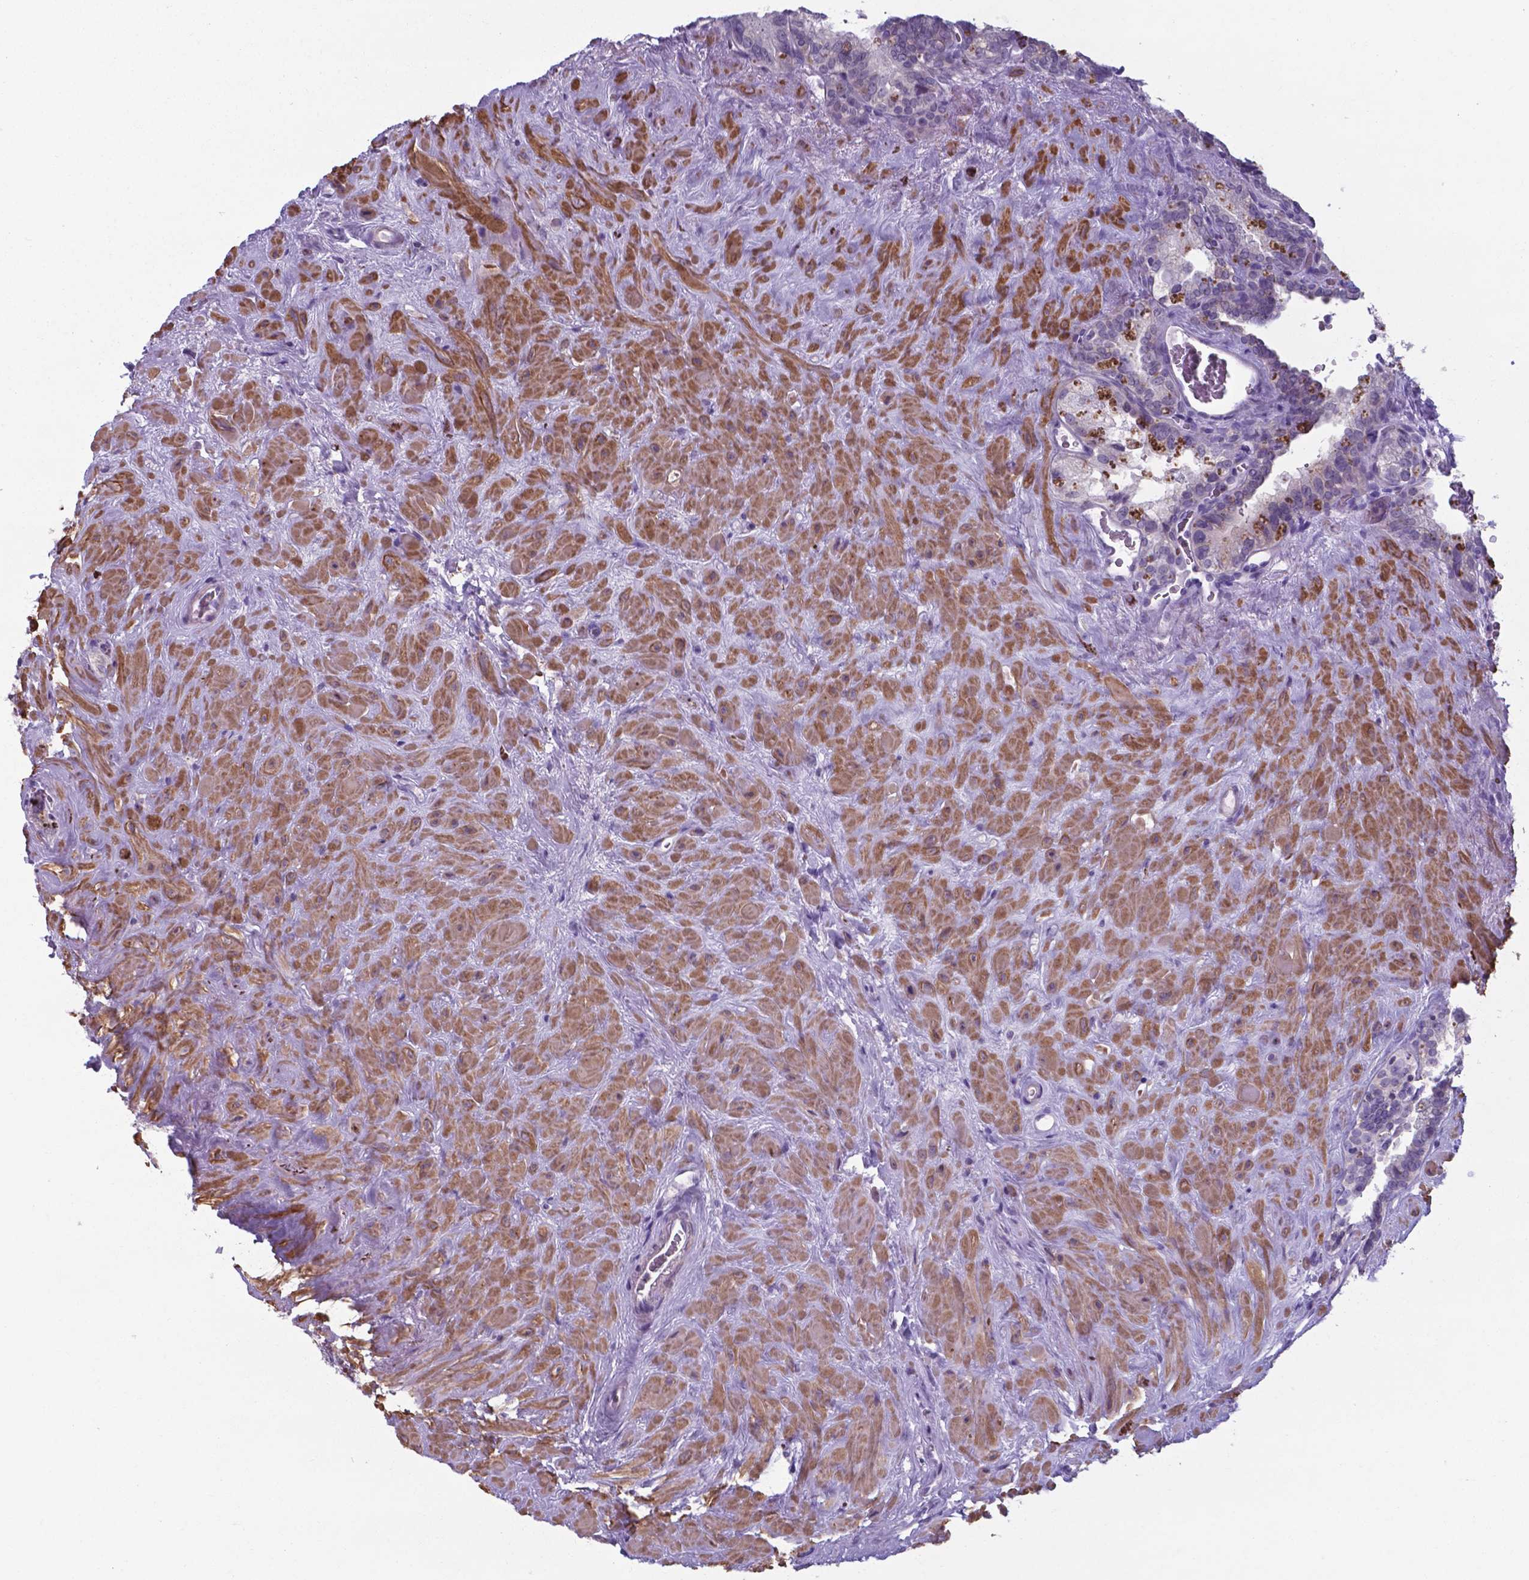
{"staining": {"intensity": "negative", "quantity": "none", "location": "none"}, "tissue": "seminal vesicle", "cell_type": "Glandular cells", "image_type": "normal", "snomed": [{"axis": "morphology", "description": "Normal tissue, NOS"}, {"axis": "topography", "description": "Prostate"}, {"axis": "topography", "description": "Seminal veicle"}], "caption": "High power microscopy micrograph of an immunohistochemistry micrograph of benign seminal vesicle, revealing no significant staining in glandular cells.", "gene": "AP5B1", "patient": {"sex": "male", "age": 71}}